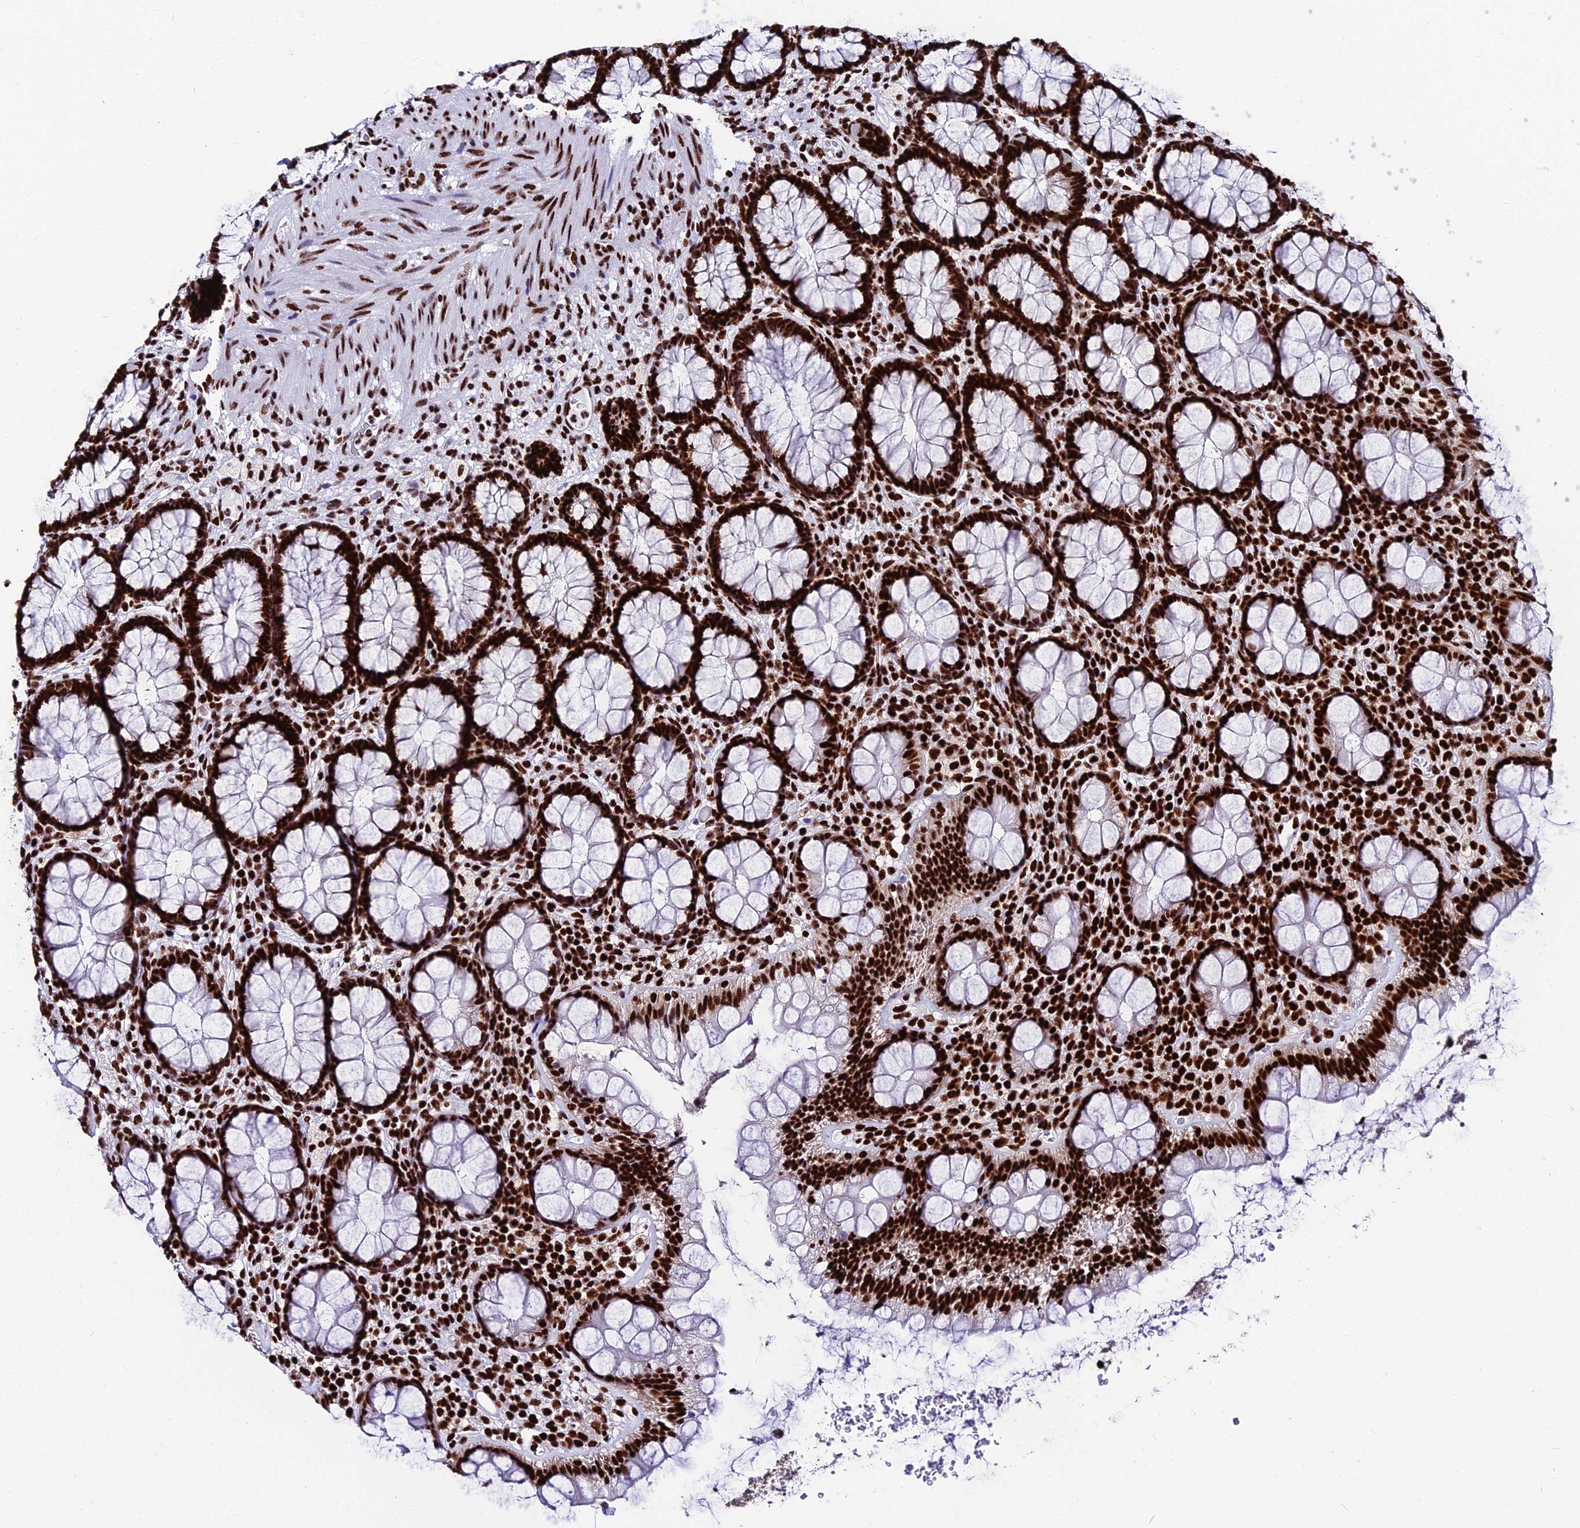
{"staining": {"intensity": "strong", "quantity": ">75%", "location": "nuclear"}, "tissue": "rectum", "cell_type": "Glandular cells", "image_type": "normal", "snomed": [{"axis": "morphology", "description": "Normal tissue, NOS"}, {"axis": "topography", "description": "Rectum"}], "caption": "Immunohistochemistry (IHC) histopathology image of normal rectum: human rectum stained using immunohistochemistry displays high levels of strong protein expression localized specifically in the nuclear of glandular cells, appearing as a nuclear brown color.", "gene": "HNRNPH1", "patient": {"sex": "male", "age": 83}}